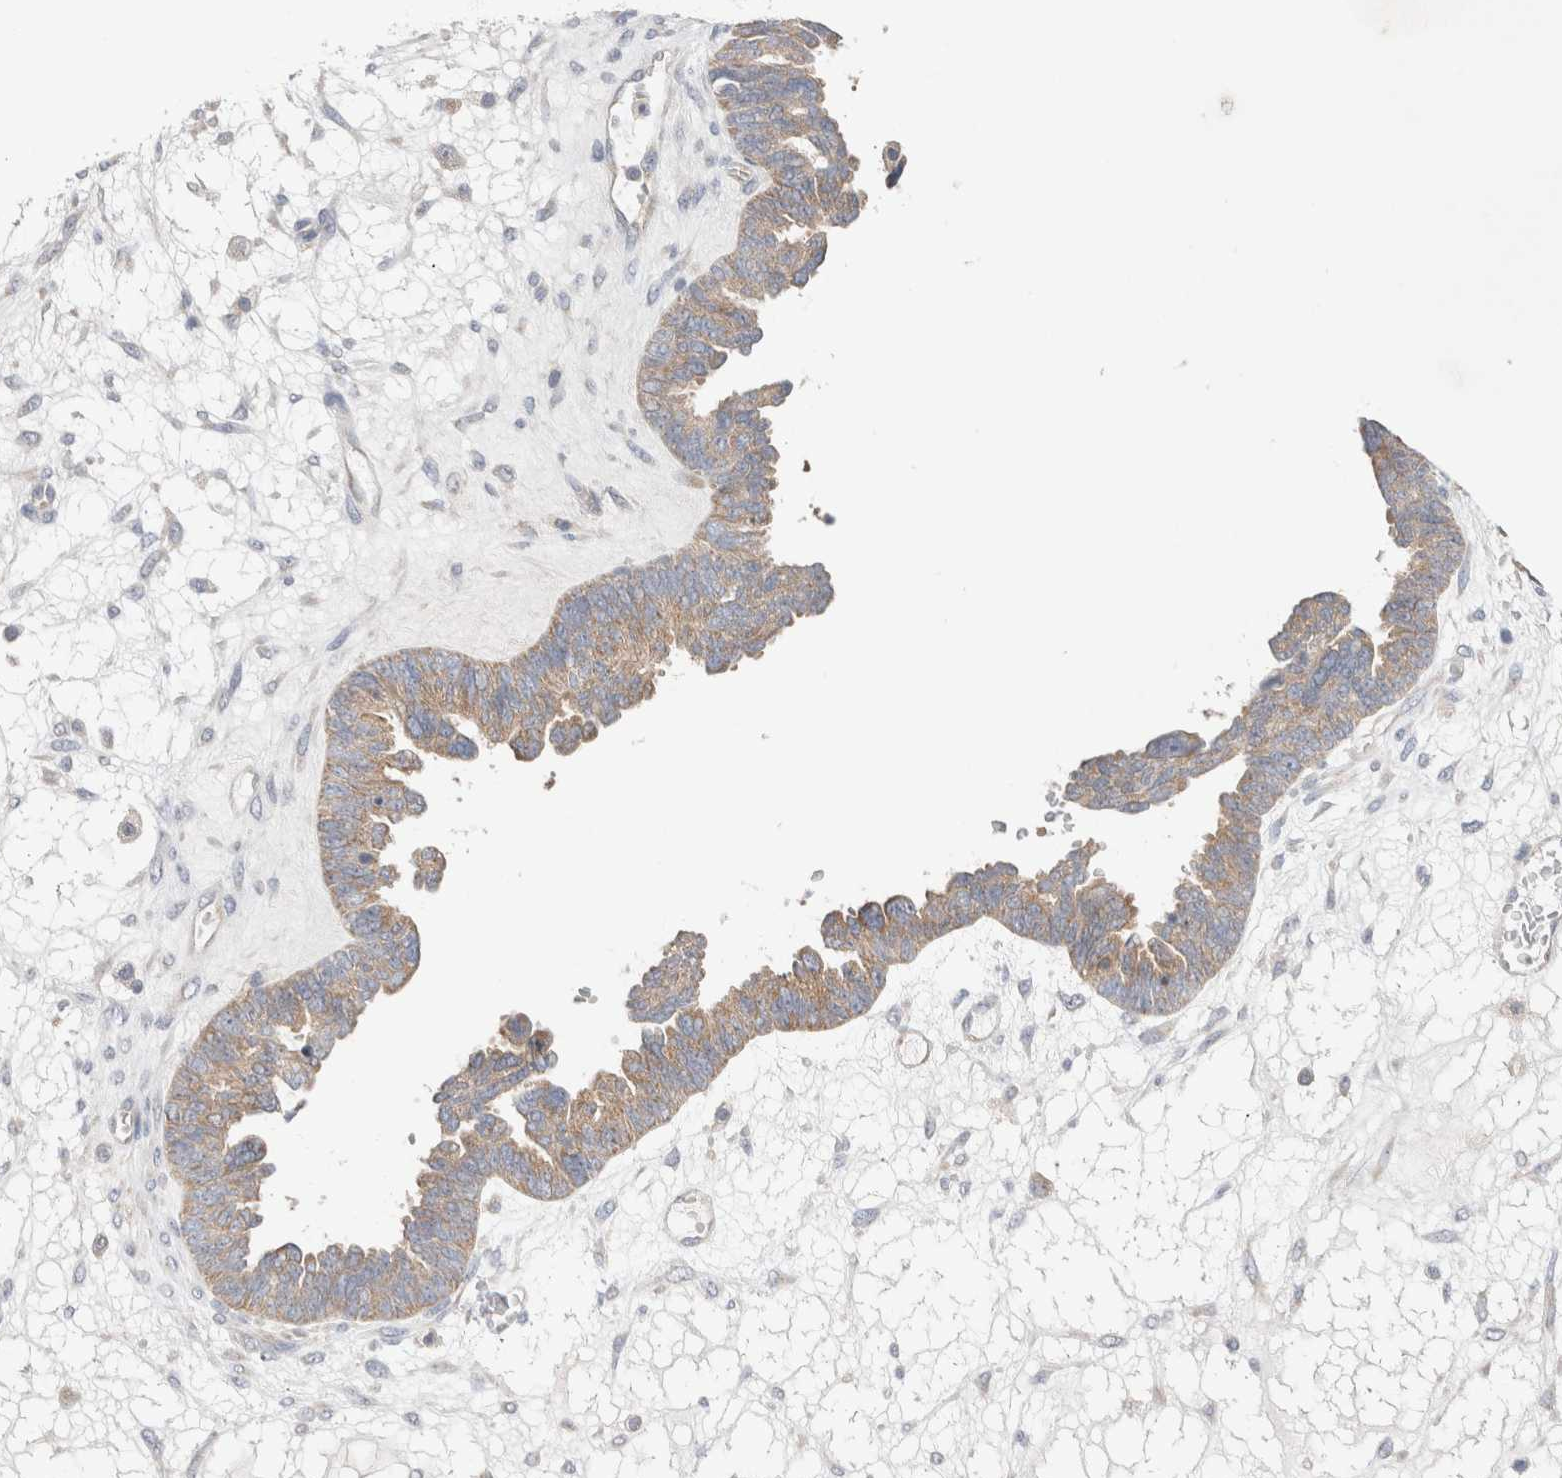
{"staining": {"intensity": "weak", "quantity": "25%-75%", "location": "cytoplasmic/membranous"}, "tissue": "ovarian cancer", "cell_type": "Tumor cells", "image_type": "cancer", "snomed": [{"axis": "morphology", "description": "Cystadenocarcinoma, serous, NOS"}, {"axis": "topography", "description": "Ovary"}], "caption": "A brown stain shows weak cytoplasmic/membranous positivity of a protein in human ovarian cancer tumor cells.", "gene": "IFT74", "patient": {"sex": "female", "age": 79}}